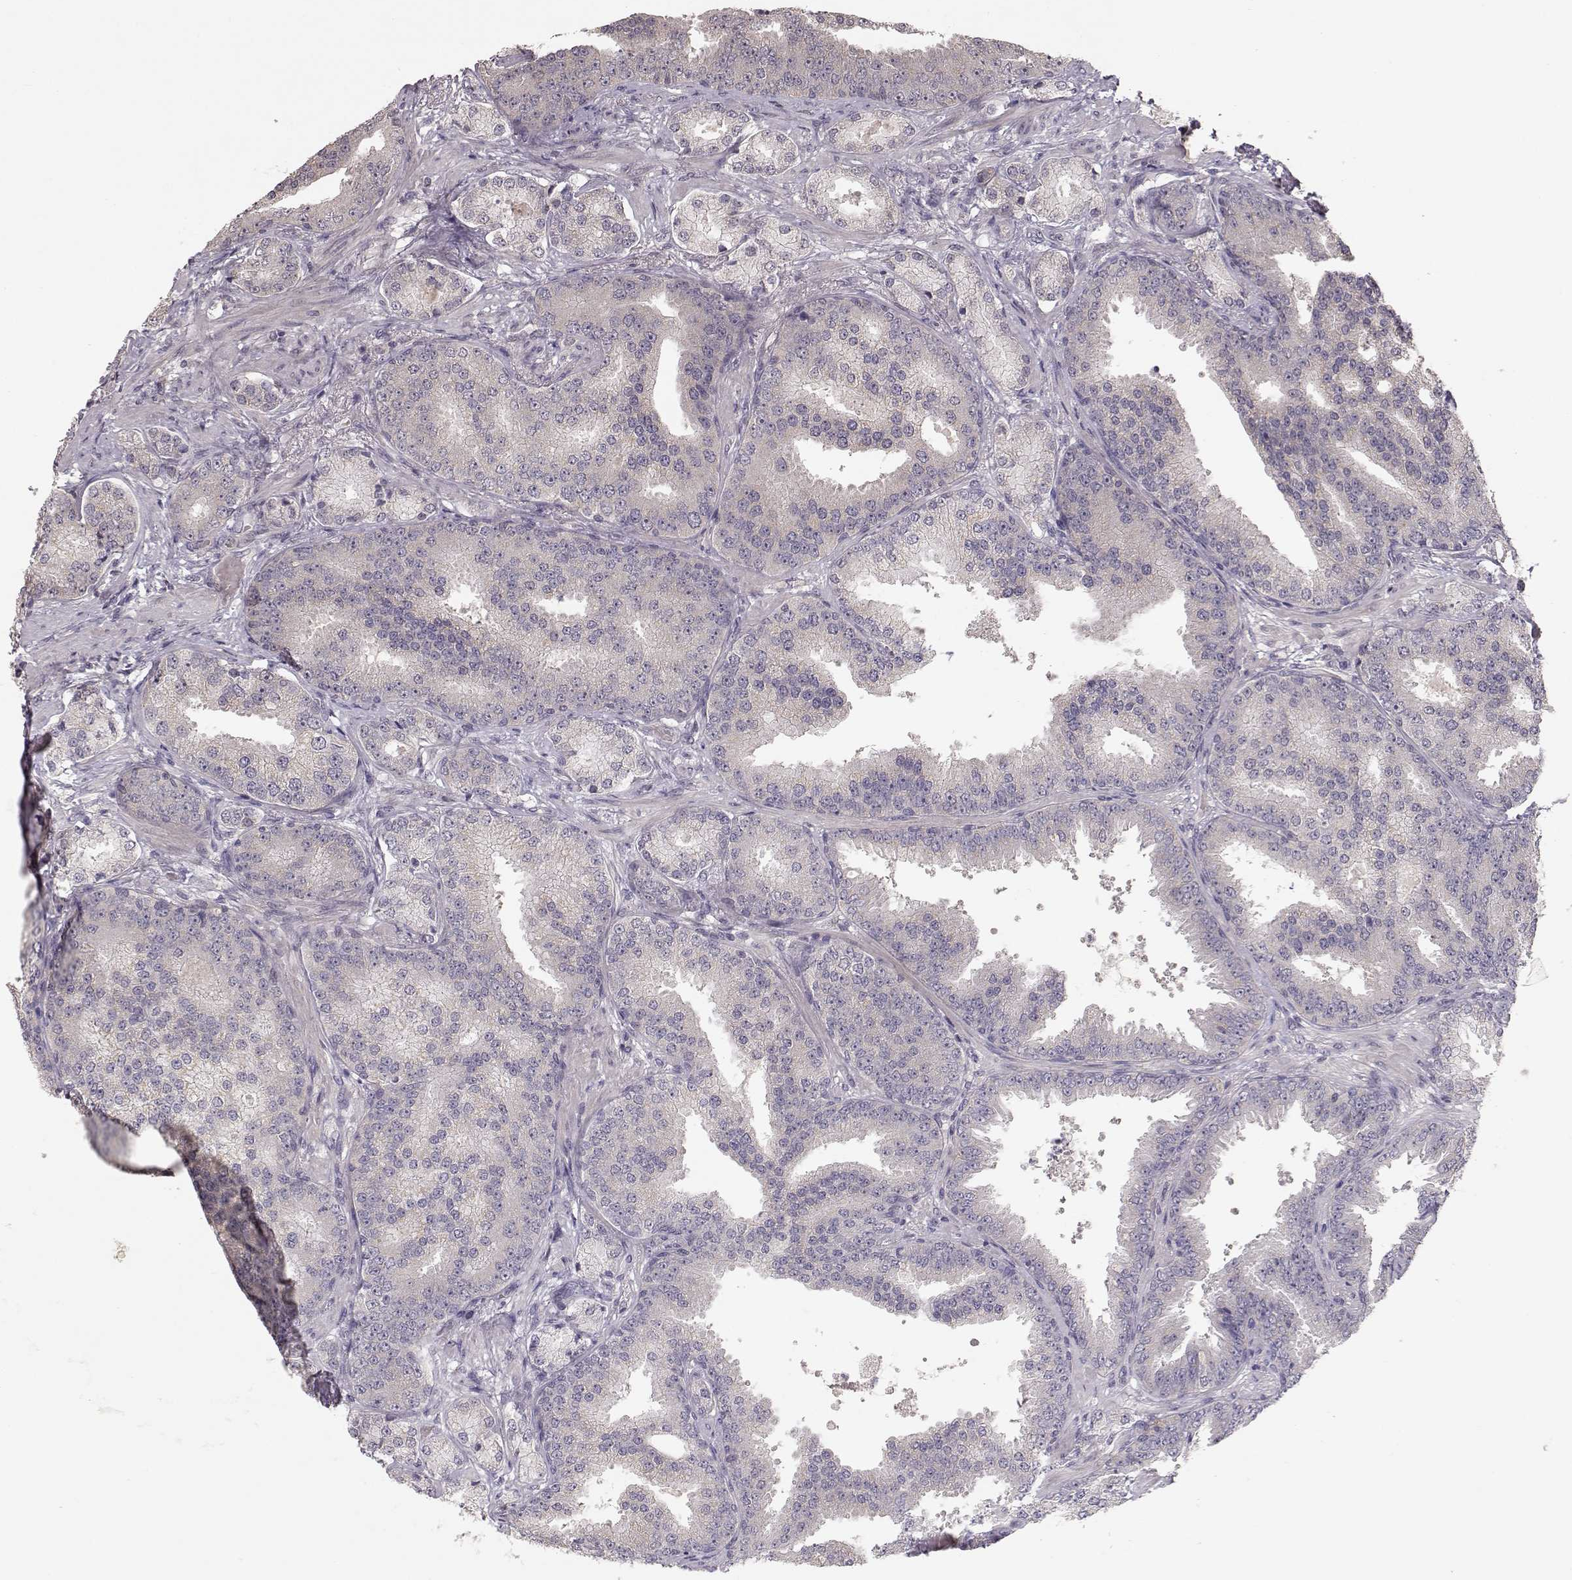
{"staining": {"intensity": "weak", "quantity": "<25%", "location": "cytoplasmic/membranous"}, "tissue": "prostate cancer", "cell_type": "Tumor cells", "image_type": "cancer", "snomed": [{"axis": "morphology", "description": "Adenocarcinoma, Low grade"}, {"axis": "topography", "description": "Prostate"}], "caption": "Immunohistochemical staining of human prostate low-grade adenocarcinoma reveals no significant expression in tumor cells.", "gene": "PNMT", "patient": {"sex": "male", "age": 68}}